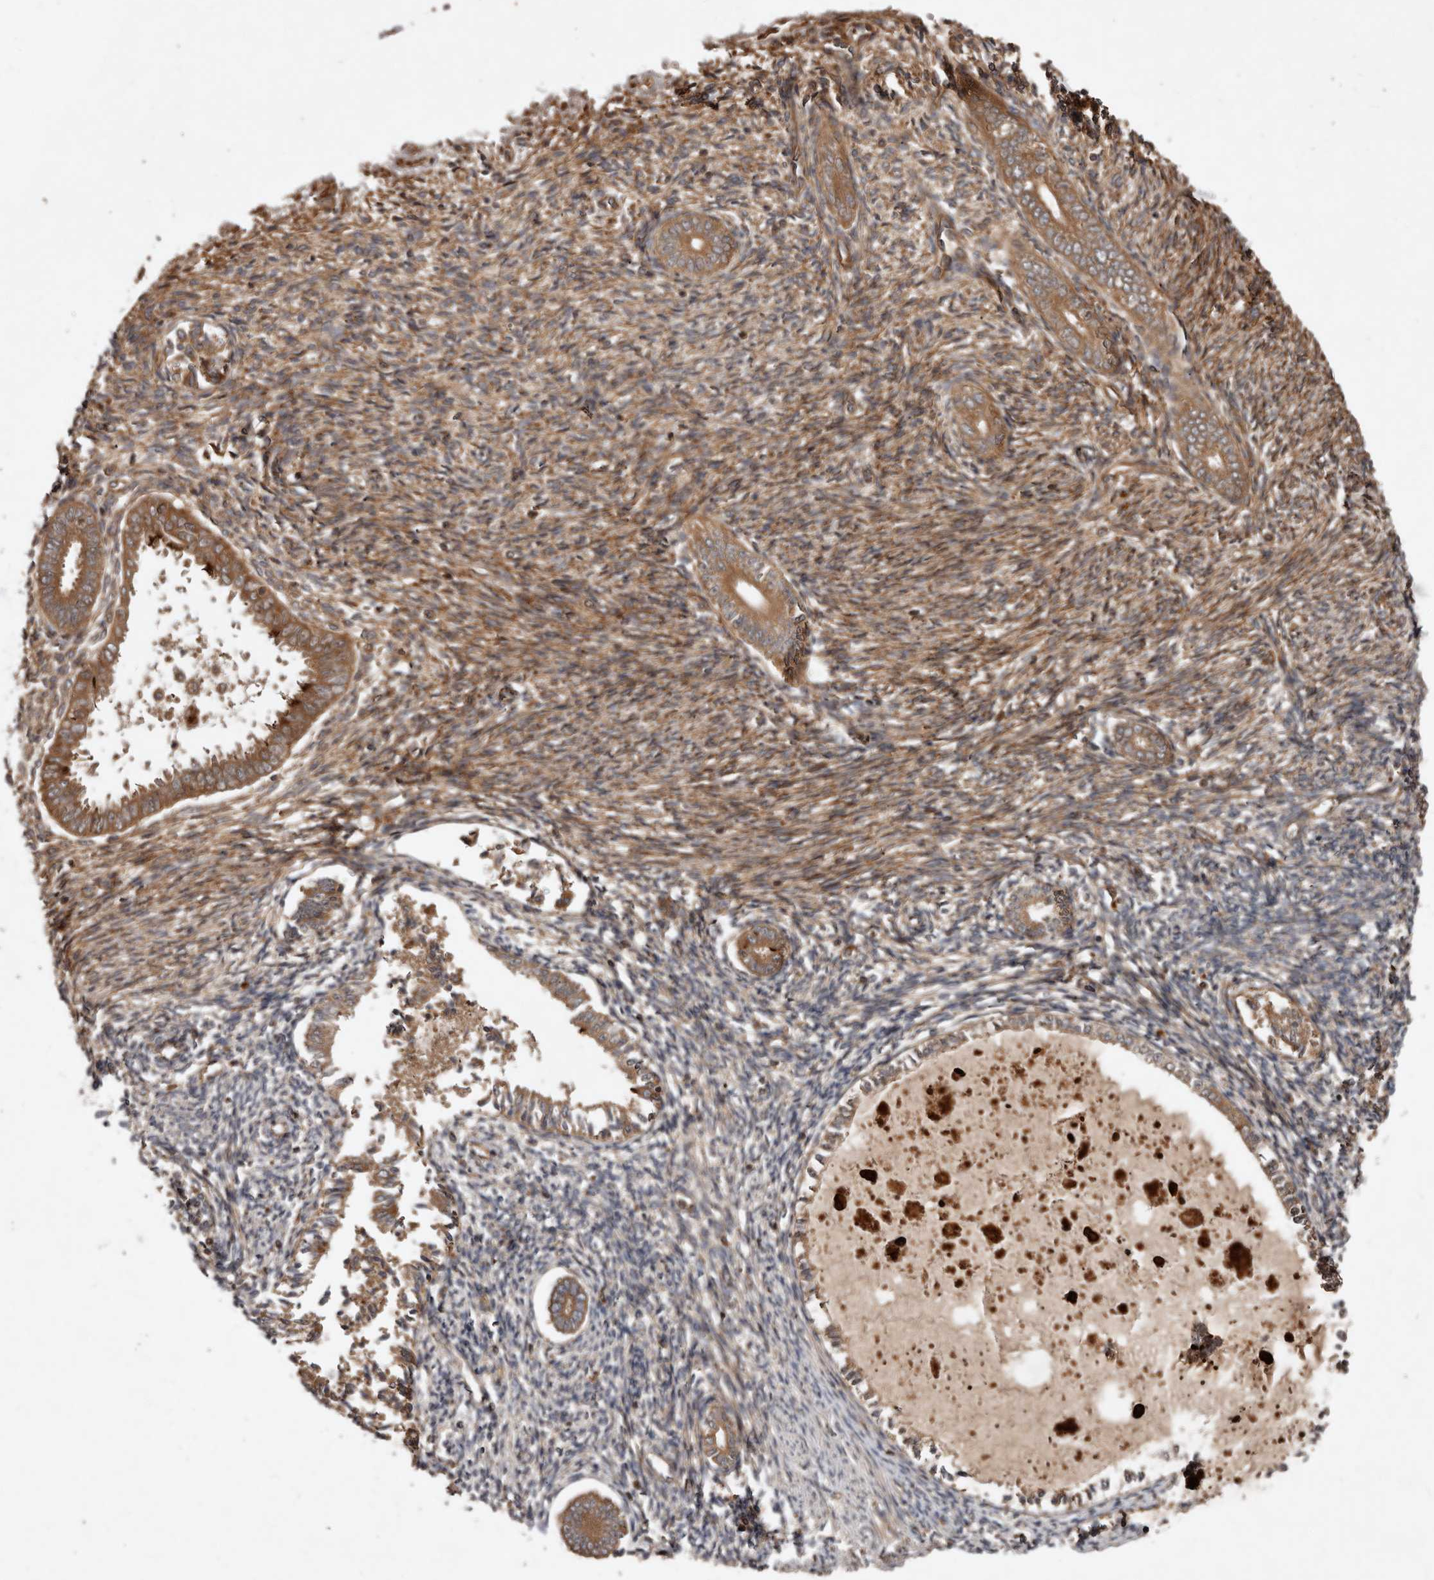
{"staining": {"intensity": "moderate", "quantity": ">75%", "location": "cytoplasmic/membranous"}, "tissue": "endometrium", "cell_type": "Cells in endometrial stroma", "image_type": "normal", "snomed": [{"axis": "morphology", "description": "Normal tissue, NOS"}, {"axis": "topography", "description": "Endometrium"}], "caption": "Protein expression analysis of benign endometrium displays moderate cytoplasmic/membranous positivity in approximately >75% of cells in endometrial stroma. Nuclei are stained in blue.", "gene": "STK36", "patient": {"sex": "female", "age": 56}}